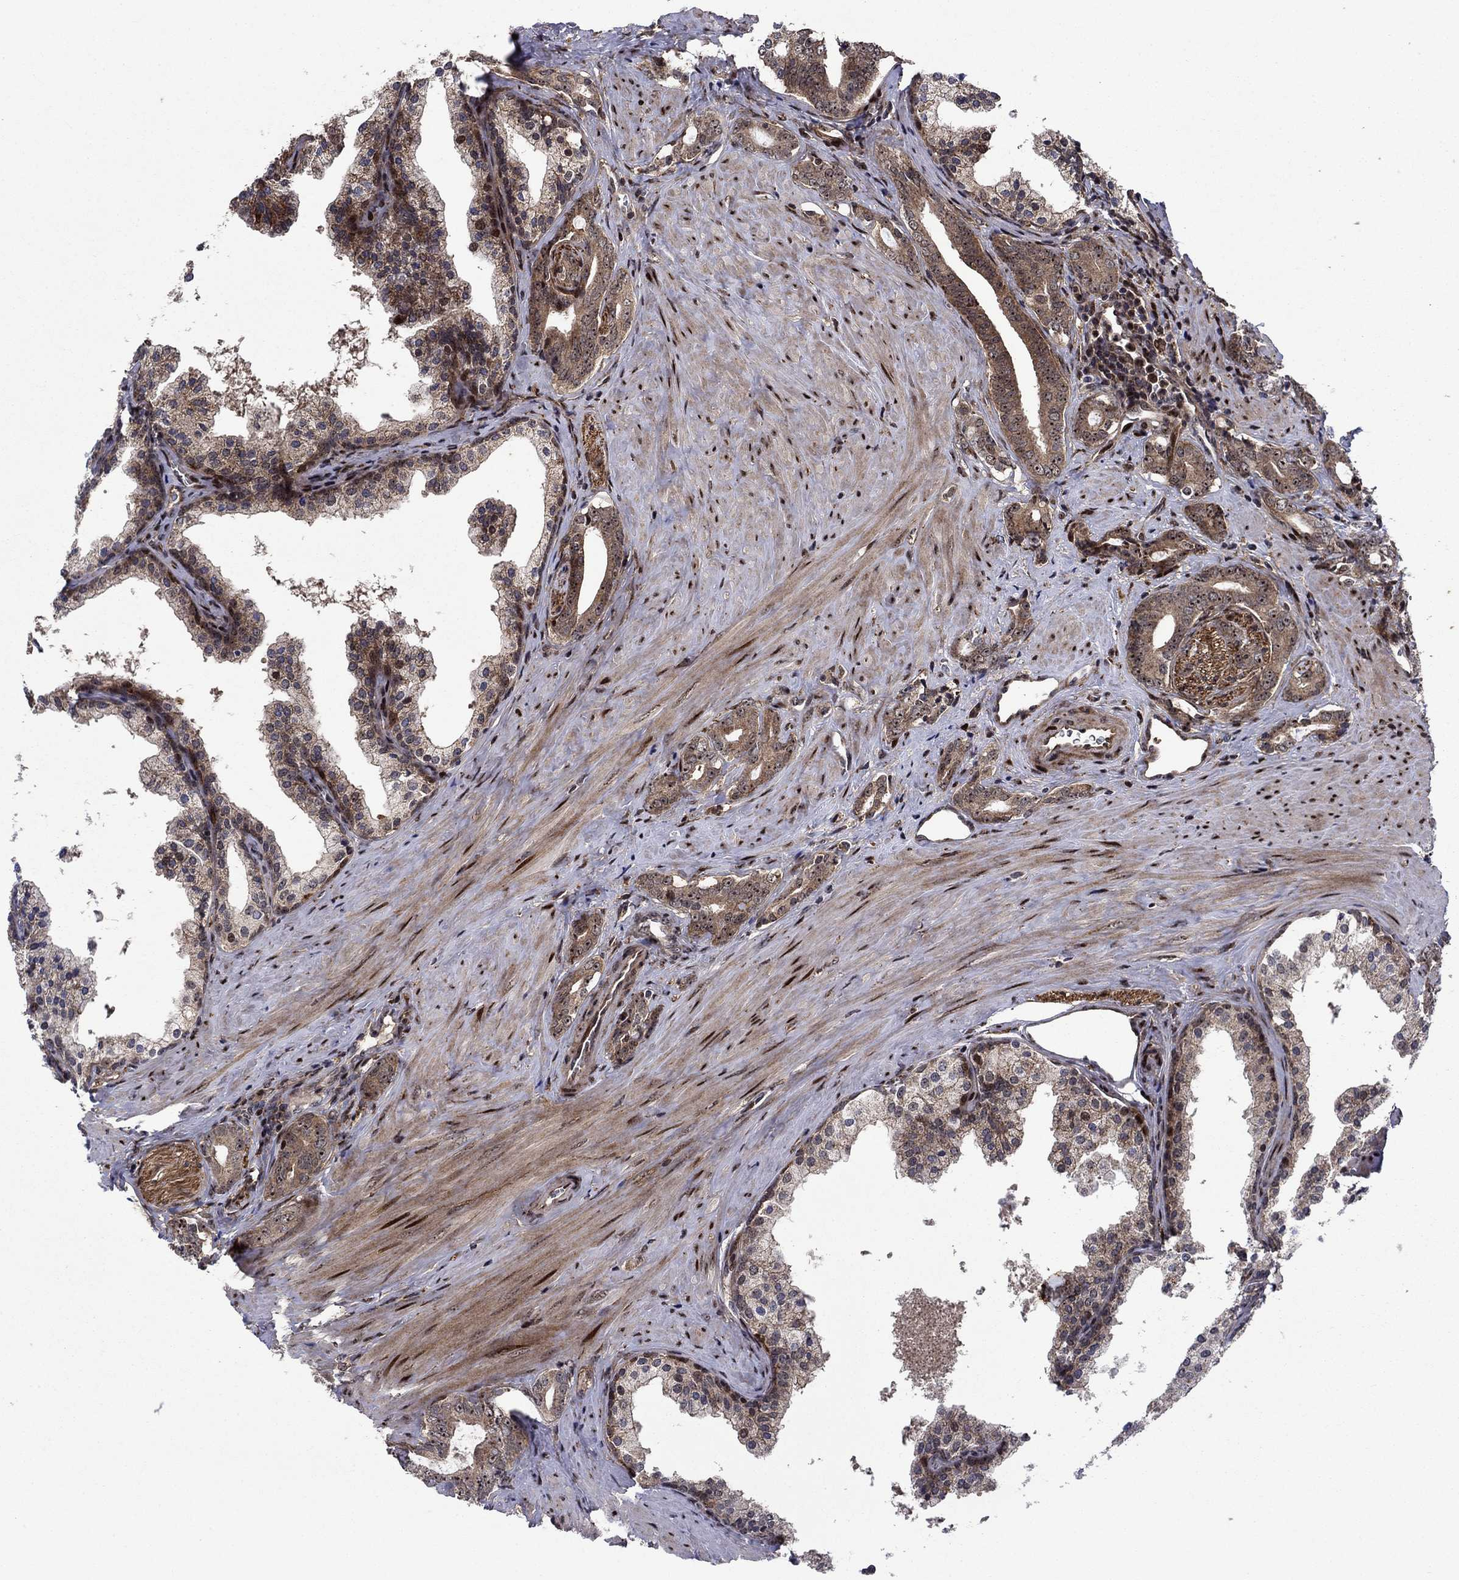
{"staining": {"intensity": "moderate", "quantity": "25%-75%", "location": "cytoplasmic/membranous"}, "tissue": "prostate cancer", "cell_type": "Tumor cells", "image_type": "cancer", "snomed": [{"axis": "morphology", "description": "Adenocarcinoma, NOS"}, {"axis": "topography", "description": "Prostate"}], "caption": "Prostate cancer was stained to show a protein in brown. There is medium levels of moderate cytoplasmic/membranous expression in about 25%-75% of tumor cells.", "gene": "AGTPBP1", "patient": {"sex": "male", "age": 55}}